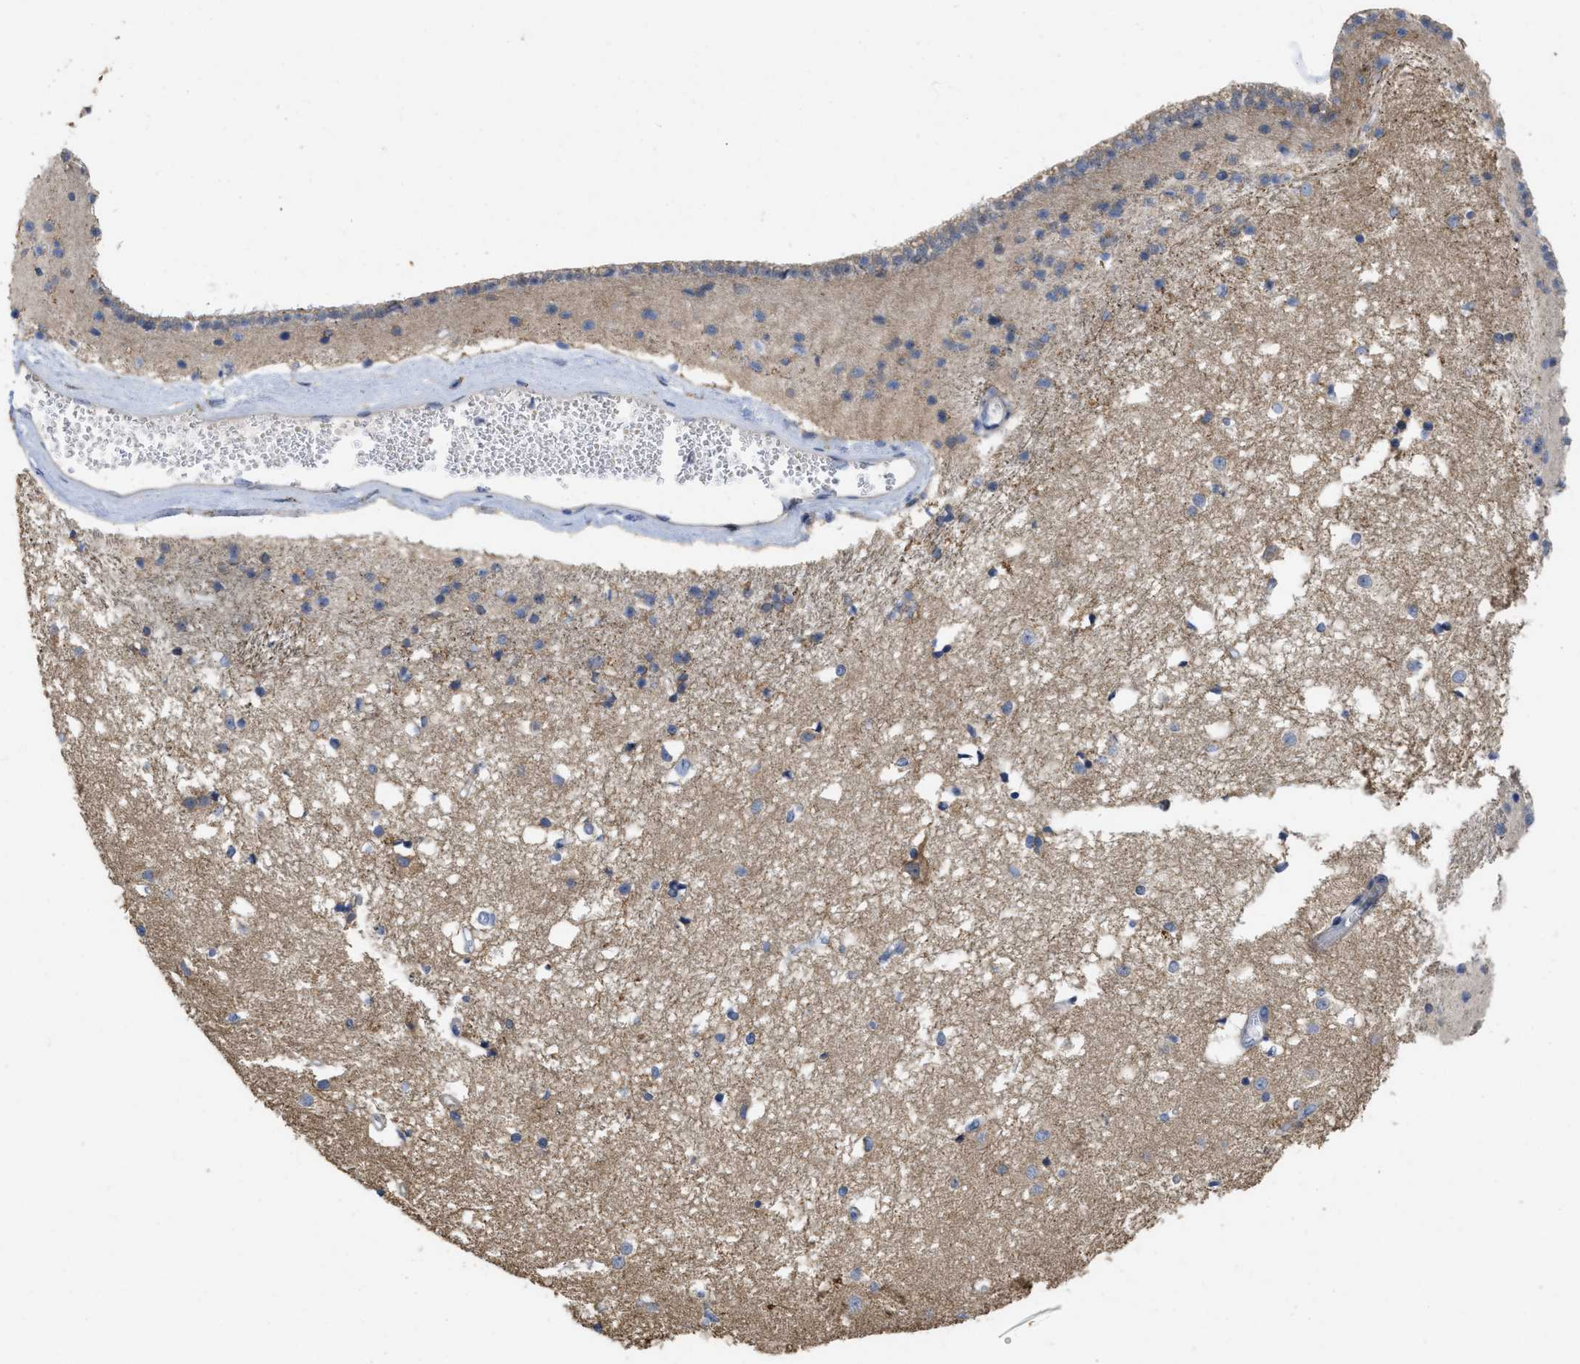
{"staining": {"intensity": "weak", "quantity": "<25%", "location": "cytoplasmic/membranous"}, "tissue": "caudate", "cell_type": "Glial cells", "image_type": "normal", "snomed": [{"axis": "morphology", "description": "Normal tissue, NOS"}, {"axis": "topography", "description": "Lateral ventricle wall"}], "caption": "This image is of benign caudate stained with immunohistochemistry (IHC) to label a protein in brown with the nuclei are counter-stained blue. There is no positivity in glial cells. Nuclei are stained in blue.", "gene": "CDPF1", "patient": {"sex": "male", "age": 45}}